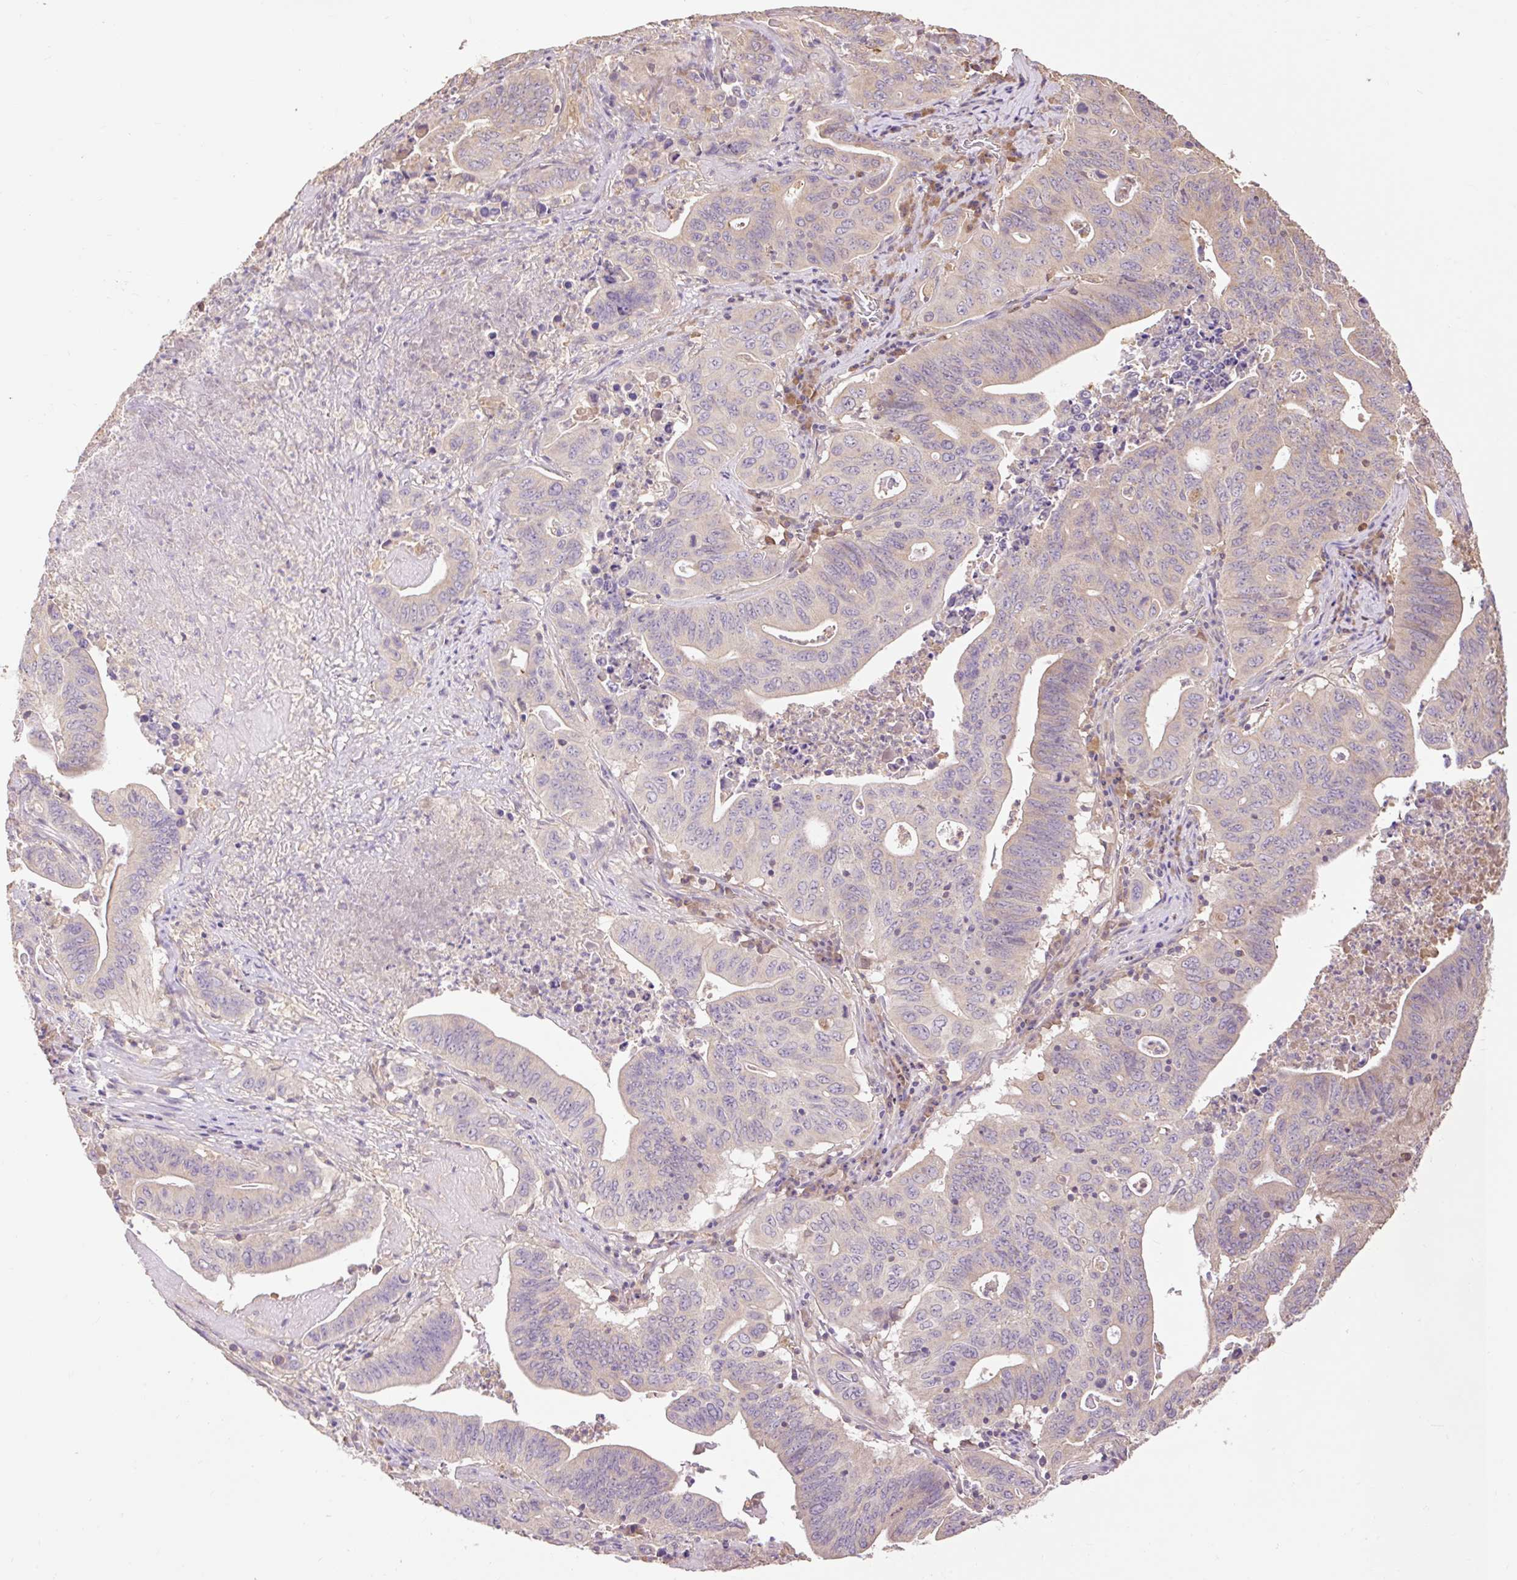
{"staining": {"intensity": "weak", "quantity": "<25%", "location": "cytoplasmic/membranous"}, "tissue": "lung cancer", "cell_type": "Tumor cells", "image_type": "cancer", "snomed": [{"axis": "morphology", "description": "Adenocarcinoma, NOS"}, {"axis": "topography", "description": "Lung"}], "caption": "This histopathology image is of lung cancer (adenocarcinoma) stained with immunohistochemistry (IHC) to label a protein in brown with the nuclei are counter-stained blue. There is no positivity in tumor cells.", "gene": "DESI1", "patient": {"sex": "female", "age": 60}}